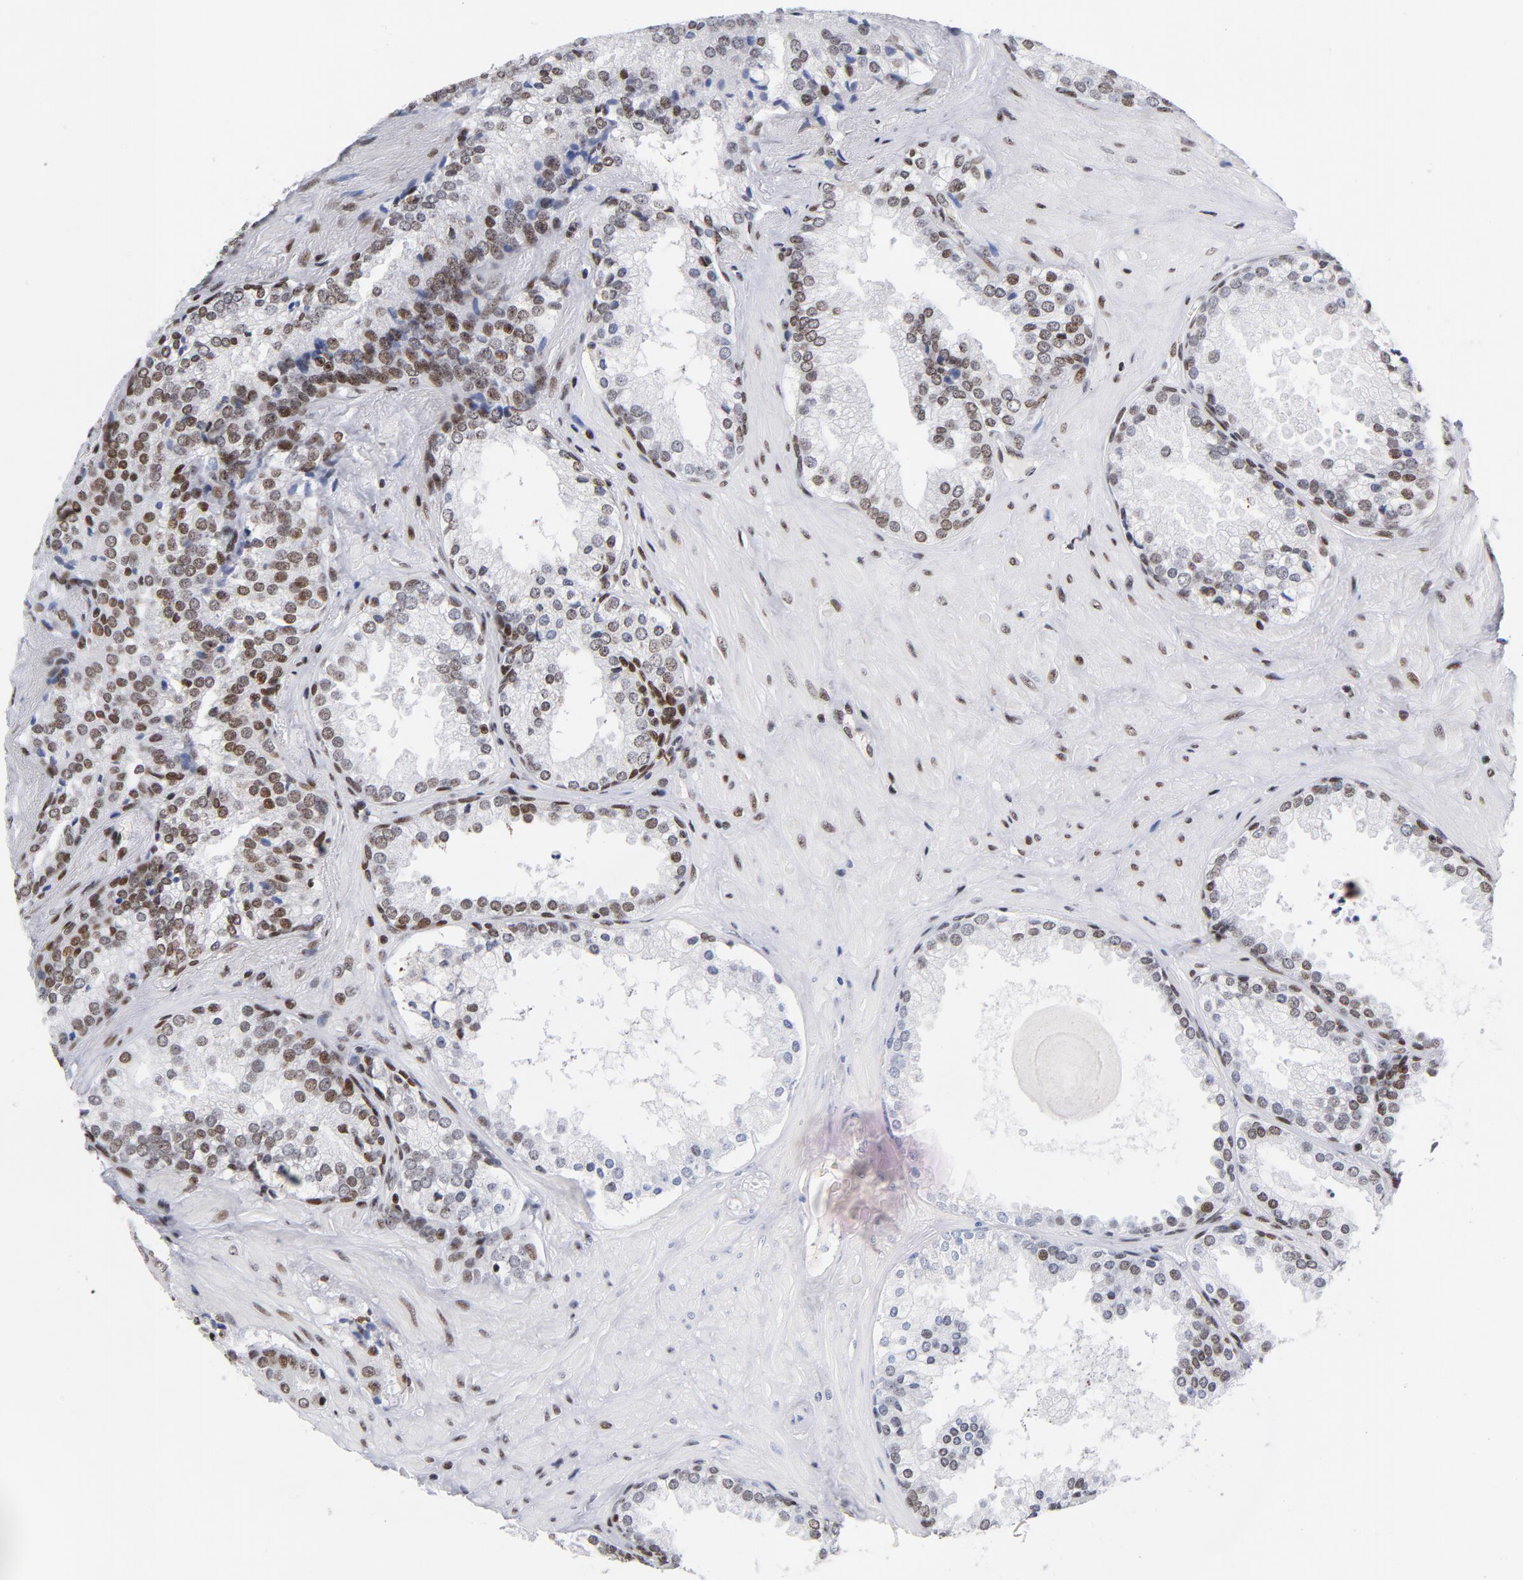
{"staining": {"intensity": "moderate", "quantity": "25%-75%", "location": "cytoplasmic/membranous,nuclear"}, "tissue": "prostate cancer", "cell_type": "Tumor cells", "image_type": "cancer", "snomed": [{"axis": "morphology", "description": "Adenocarcinoma, High grade"}, {"axis": "topography", "description": "Prostate"}], "caption": "A brown stain highlights moderate cytoplasmic/membranous and nuclear expression of a protein in adenocarcinoma (high-grade) (prostate) tumor cells.", "gene": "TOP2B", "patient": {"sex": "male", "age": 70}}